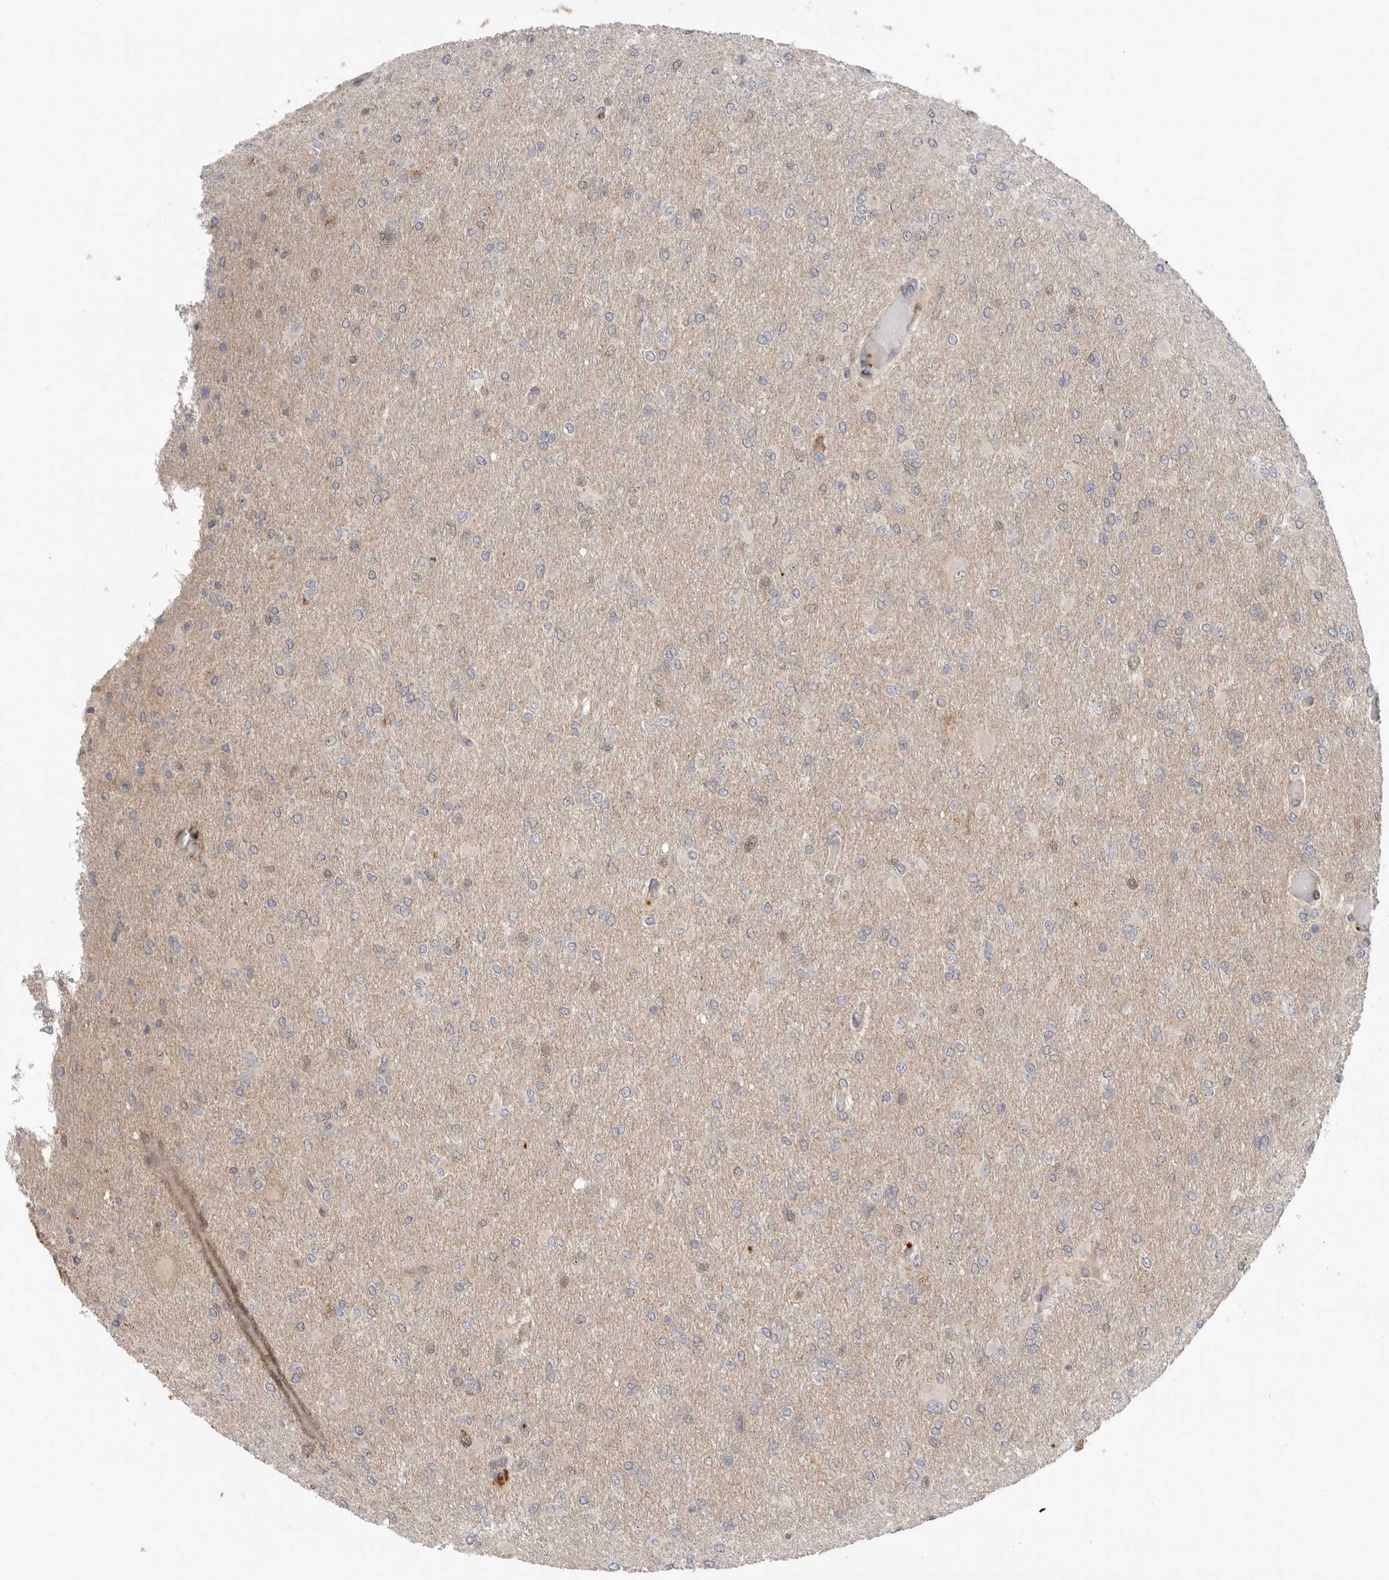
{"staining": {"intensity": "negative", "quantity": "none", "location": "none"}, "tissue": "glioma", "cell_type": "Tumor cells", "image_type": "cancer", "snomed": [{"axis": "morphology", "description": "Glioma, malignant, High grade"}, {"axis": "topography", "description": "Cerebral cortex"}], "caption": "The micrograph demonstrates no significant staining in tumor cells of glioma.", "gene": "GNE", "patient": {"sex": "female", "age": 36}}